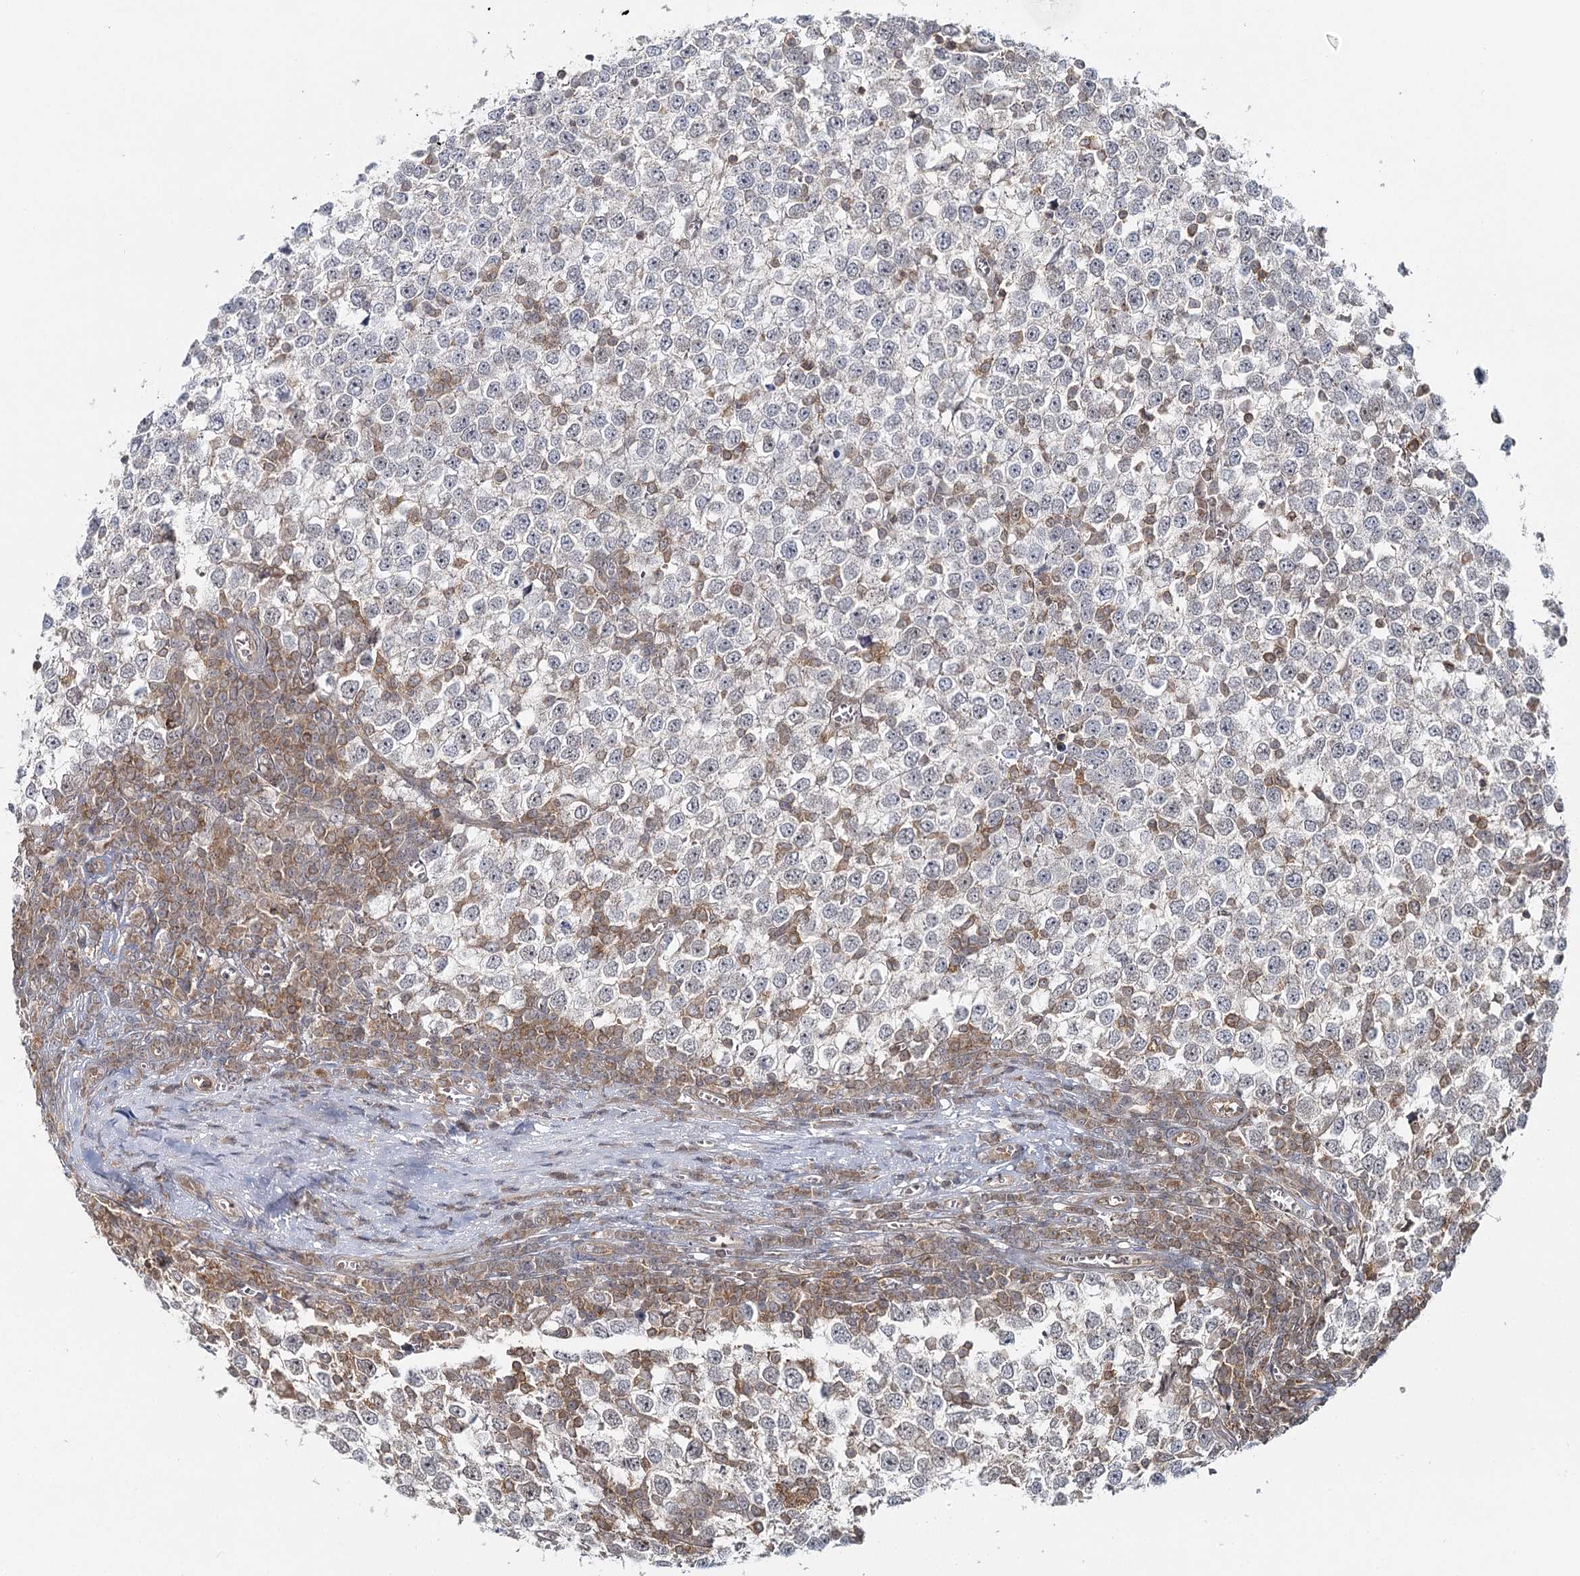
{"staining": {"intensity": "negative", "quantity": "none", "location": "none"}, "tissue": "testis cancer", "cell_type": "Tumor cells", "image_type": "cancer", "snomed": [{"axis": "morphology", "description": "Seminoma, NOS"}, {"axis": "topography", "description": "Testis"}], "caption": "This is an IHC photomicrograph of testis seminoma. There is no positivity in tumor cells.", "gene": "FAM120B", "patient": {"sex": "male", "age": 65}}